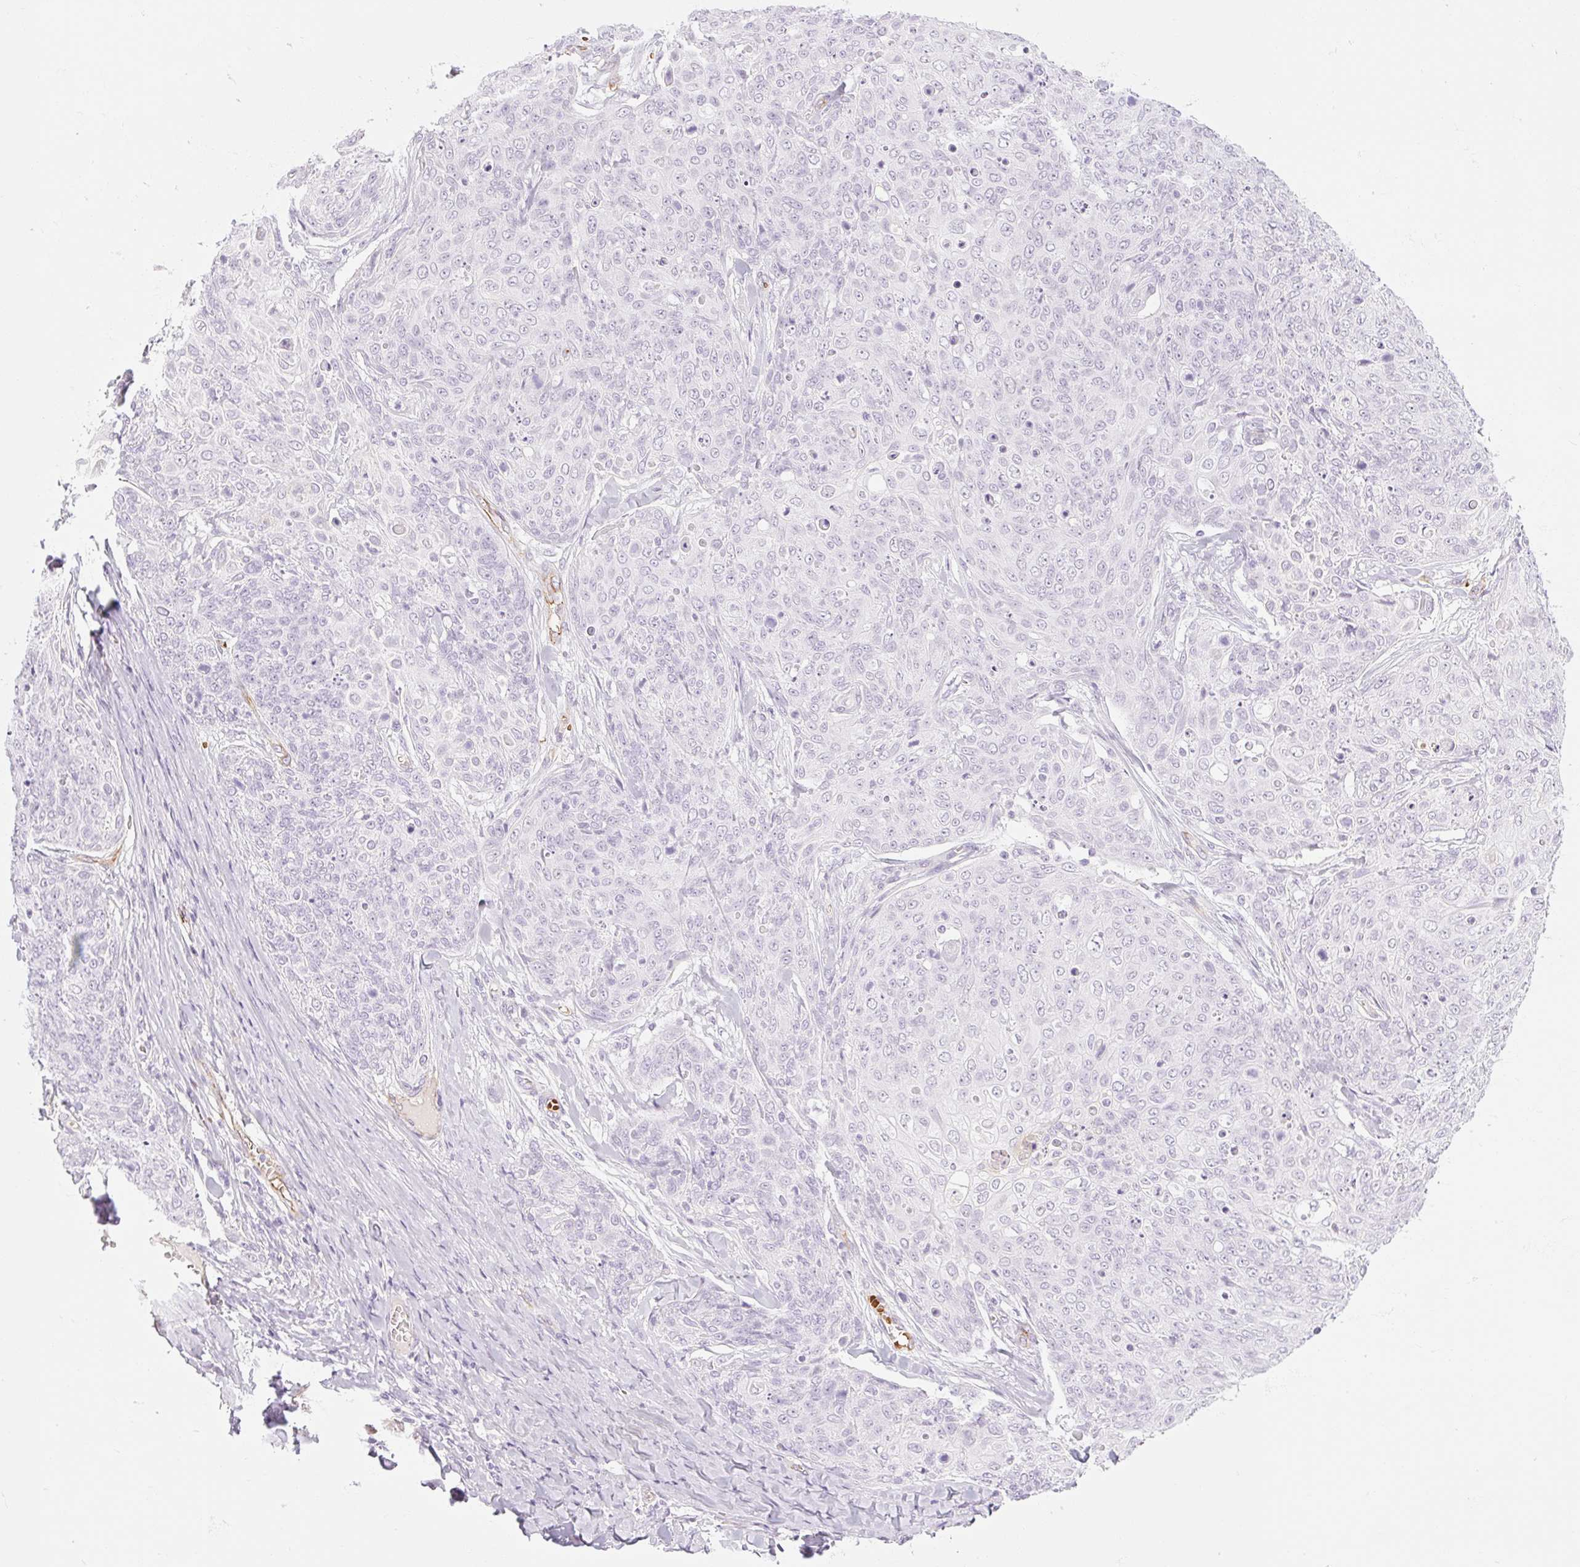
{"staining": {"intensity": "negative", "quantity": "none", "location": "none"}, "tissue": "skin cancer", "cell_type": "Tumor cells", "image_type": "cancer", "snomed": [{"axis": "morphology", "description": "Squamous cell carcinoma, NOS"}, {"axis": "topography", "description": "Skin"}, {"axis": "topography", "description": "Vulva"}], "caption": "A high-resolution image shows IHC staining of squamous cell carcinoma (skin), which reveals no significant expression in tumor cells.", "gene": "TAF1L", "patient": {"sex": "female", "age": 85}}